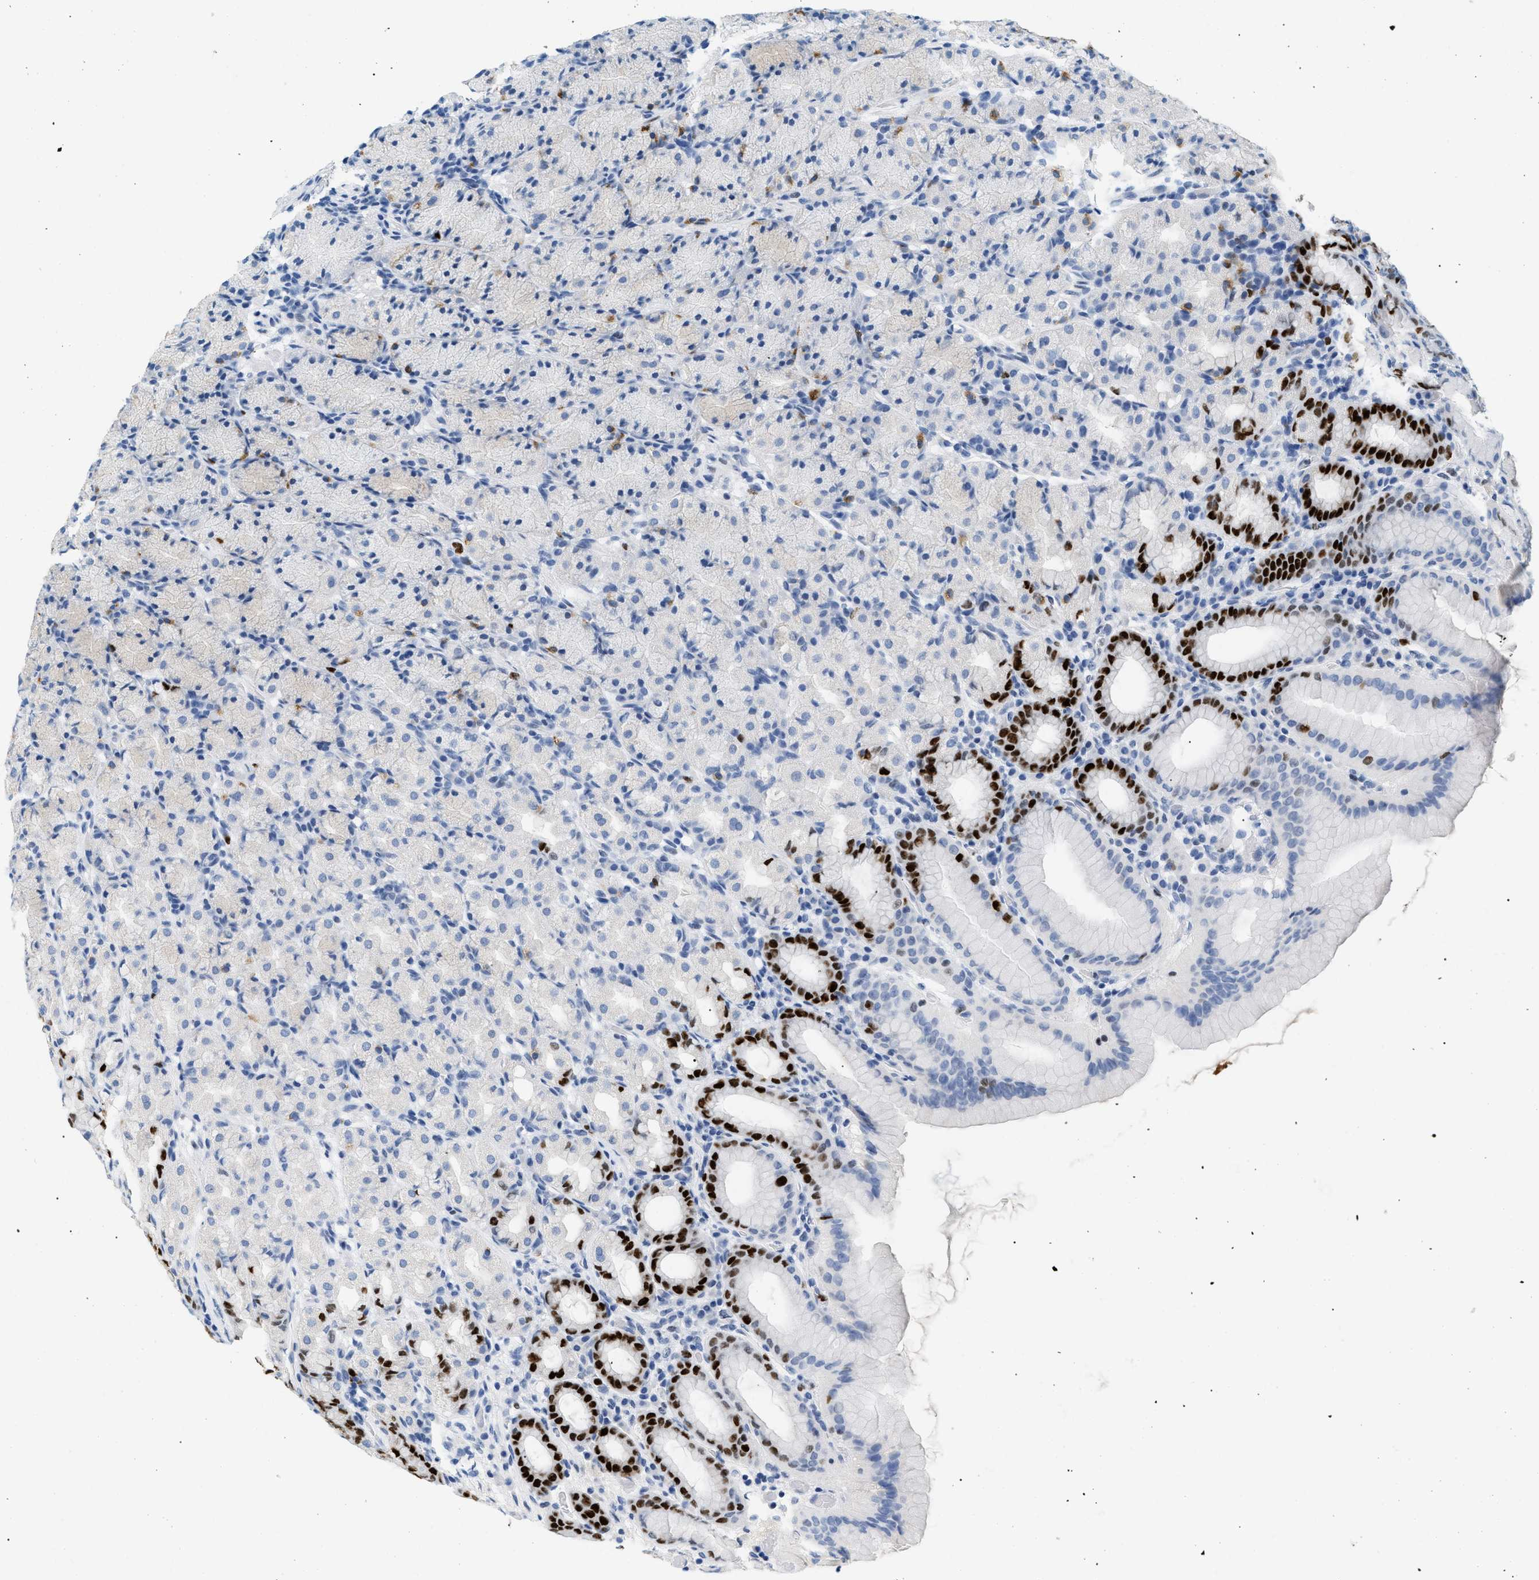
{"staining": {"intensity": "strong", "quantity": "<25%", "location": "nuclear"}, "tissue": "stomach", "cell_type": "Glandular cells", "image_type": "normal", "snomed": [{"axis": "morphology", "description": "Normal tissue, NOS"}, {"axis": "topography", "description": "Stomach, upper"}], "caption": "Protein expression analysis of benign stomach shows strong nuclear positivity in approximately <25% of glandular cells. (brown staining indicates protein expression, while blue staining denotes nuclei).", "gene": "MCM7", "patient": {"sex": "male", "age": 68}}